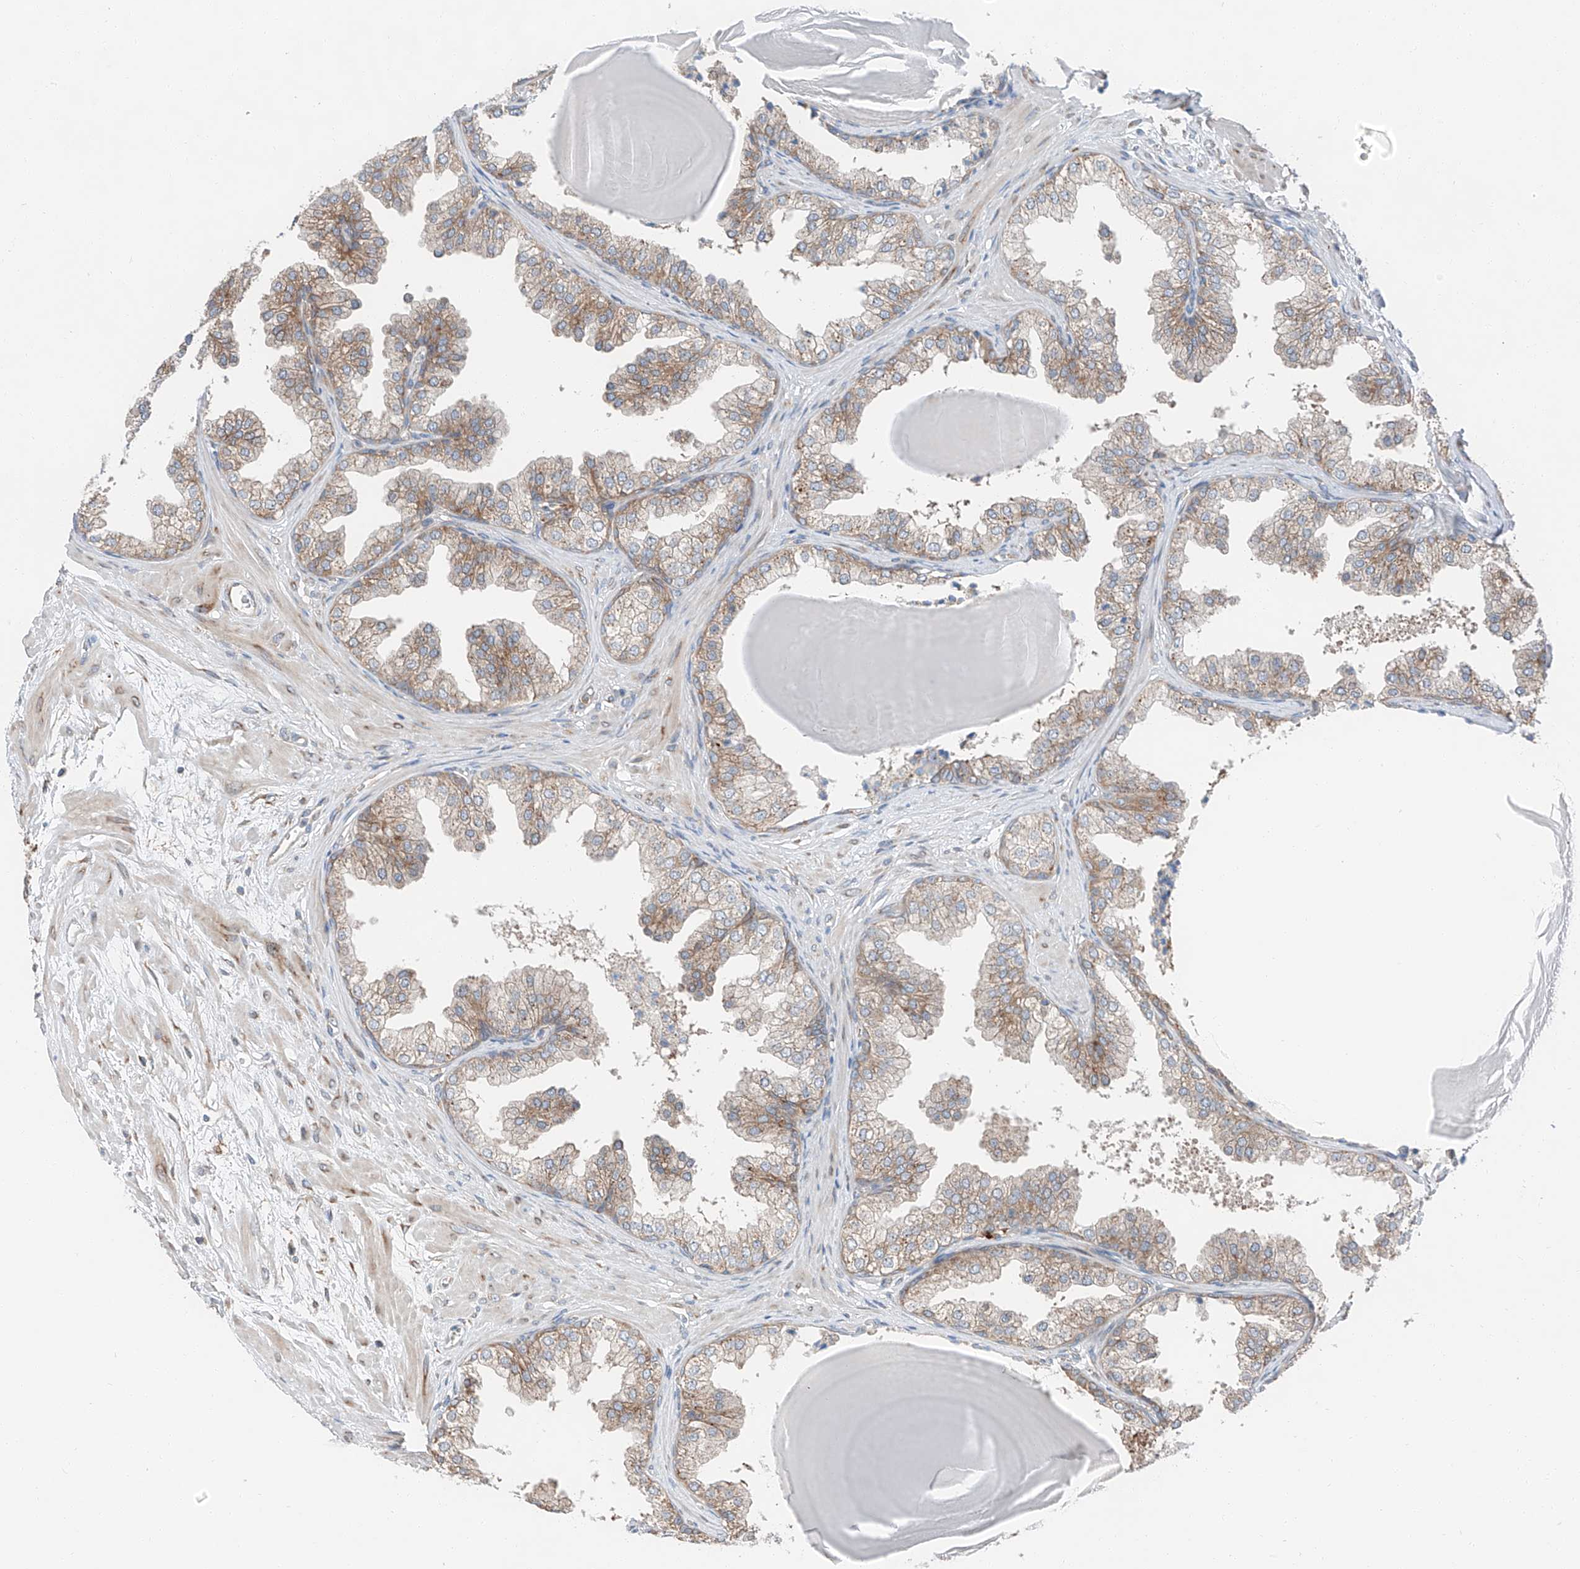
{"staining": {"intensity": "moderate", "quantity": "25%-75%", "location": "cytoplasmic/membranous"}, "tissue": "prostate", "cell_type": "Glandular cells", "image_type": "normal", "snomed": [{"axis": "morphology", "description": "Normal tissue, NOS"}, {"axis": "topography", "description": "Prostate"}], "caption": "Protein analysis of normal prostate demonstrates moderate cytoplasmic/membranous positivity in approximately 25%-75% of glandular cells. (Stains: DAB (3,3'-diaminobenzidine) in brown, nuclei in blue, Microscopy: brightfield microscopy at high magnification).", "gene": "ZC3H15", "patient": {"sex": "male", "age": 48}}